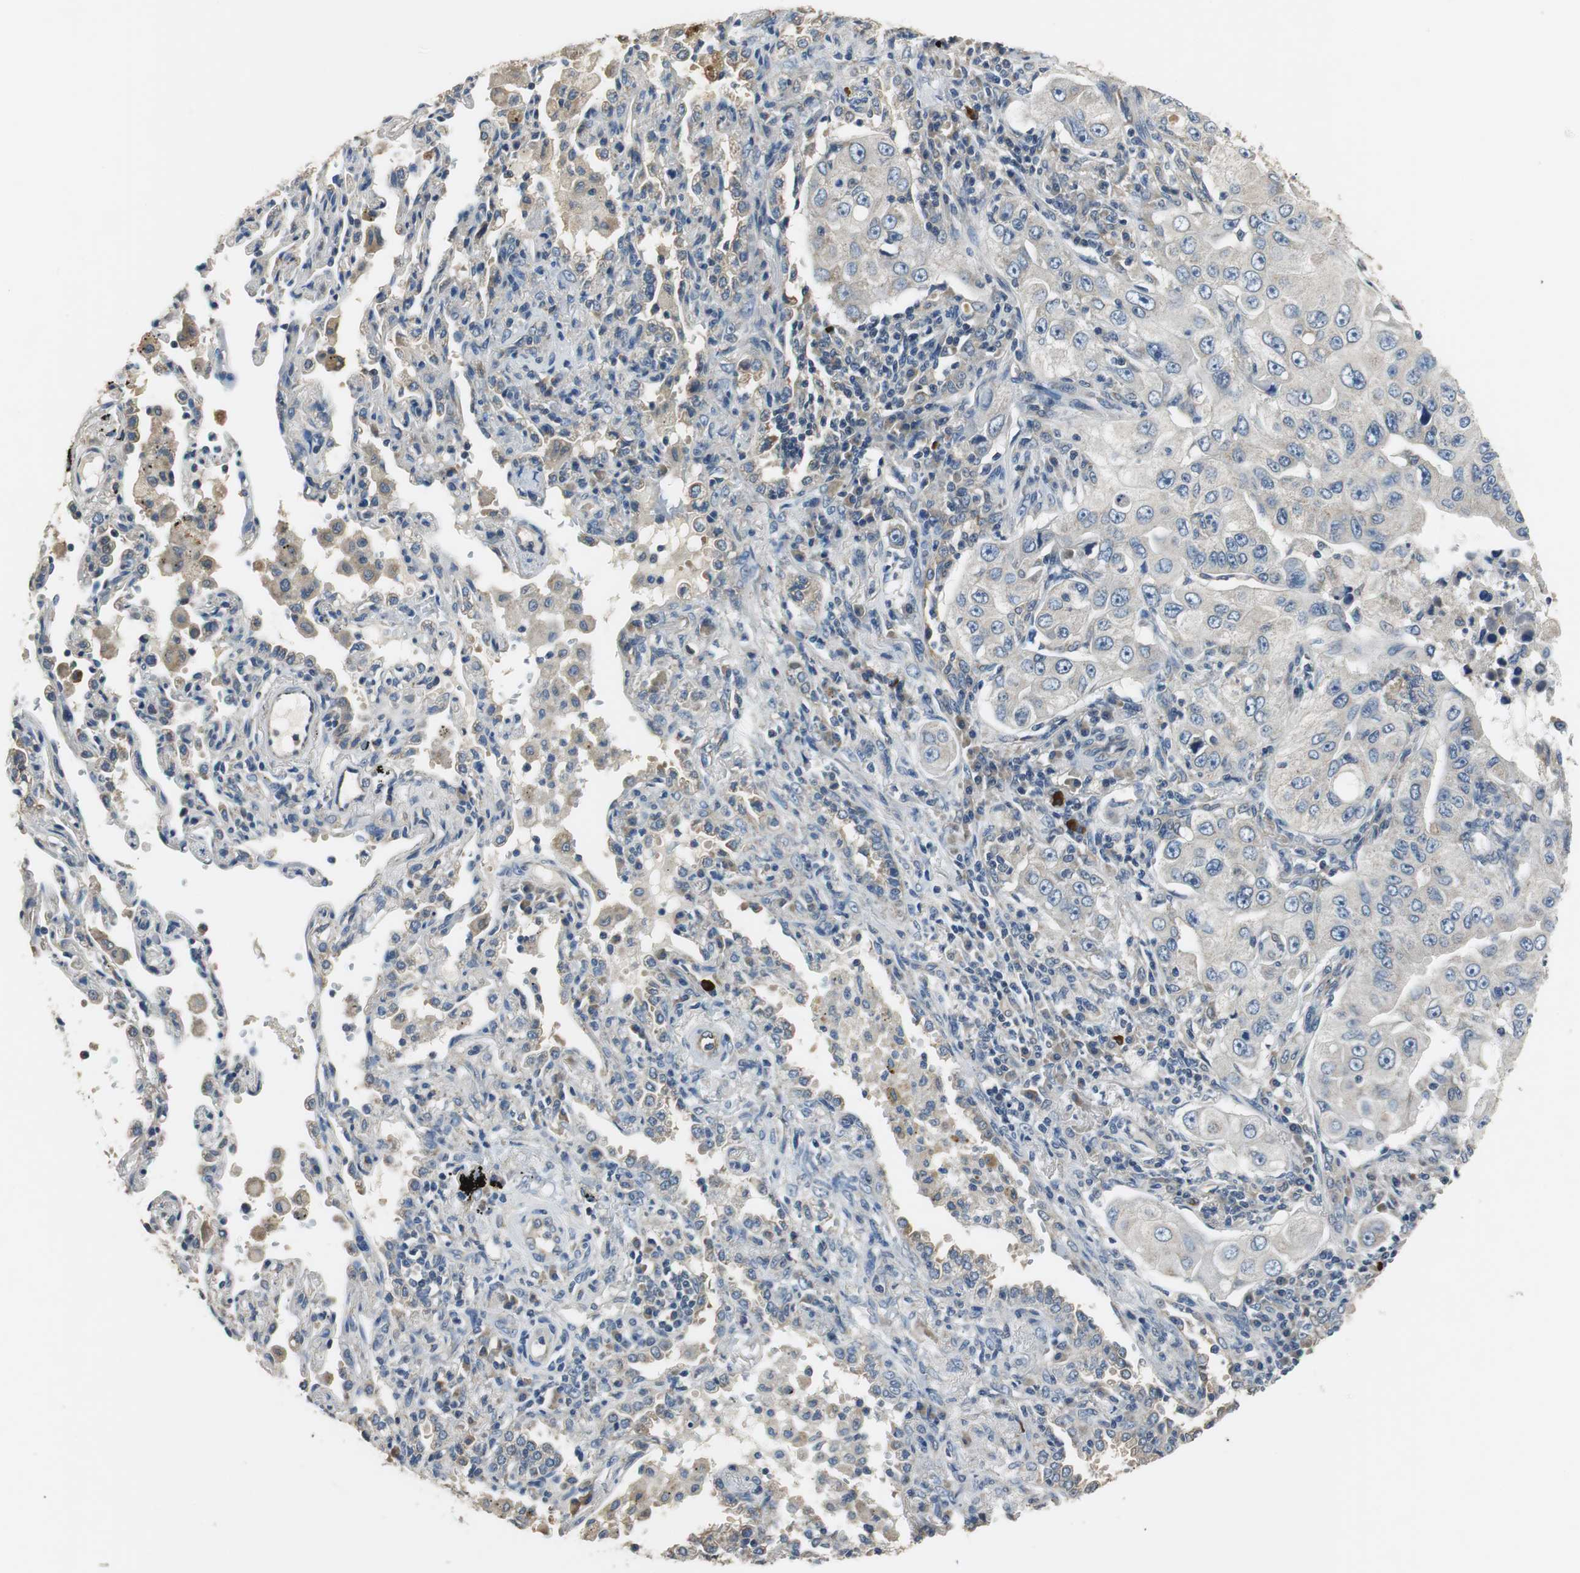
{"staining": {"intensity": "negative", "quantity": "none", "location": "none"}, "tissue": "lung cancer", "cell_type": "Tumor cells", "image_type": "cancer", "snomed": [{"axis": "morphology", "description": "Adenocarcinoma, NOS"}, {"axis": "topography", "description": "Lung"}], "caption": "DAB (3,3'-diaminobenzidine) immunohistochemical staining of adenocarcinoma (lung) reveals no significant staining in tumor cells. (Stains: DAB IHC with hematoxylin counter stain, Microscopy: brightfield microscopy at high magnification).", "gene": "MTIF2", "patient": {"sex": "male", "age": 84}}